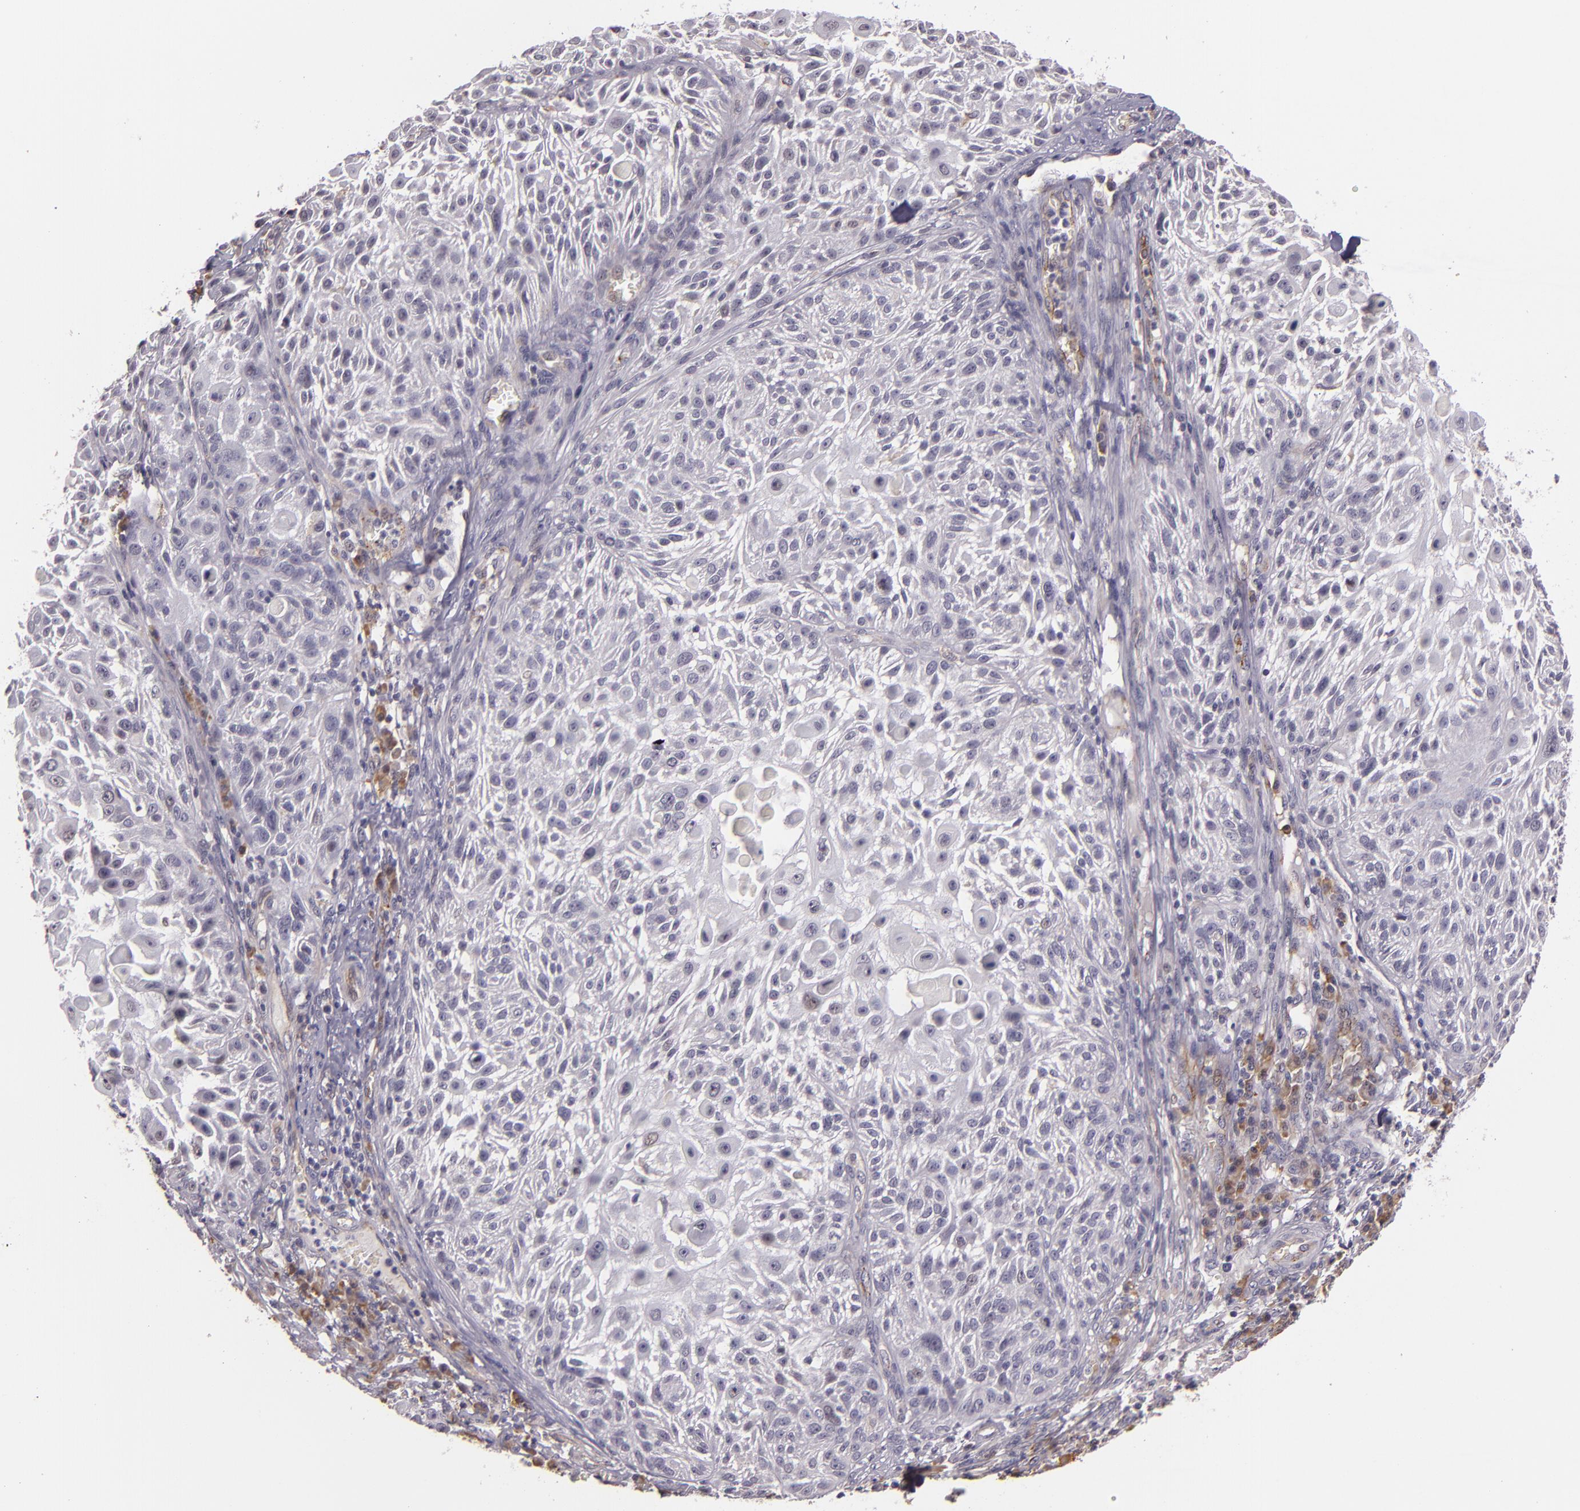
{"staining": {"intensity": "negative", "quantity": "none", "location": "none"}, "tissue": "skin cancer", "cell_type": "Tumor cells", "image_type": "cancer", "snomed": [{"axis": "morphology", "description": "Squamous cell carcinoma, NOS"}, {"axis": "topography", "description": "Skin"}], "caption": "Human squamous cell carcinoma (skin) stained for a protein using IHC reveals no positivity in tumor cells.", "gene": "SYTL4", "patient": {"sex": "female", "age": 89}}